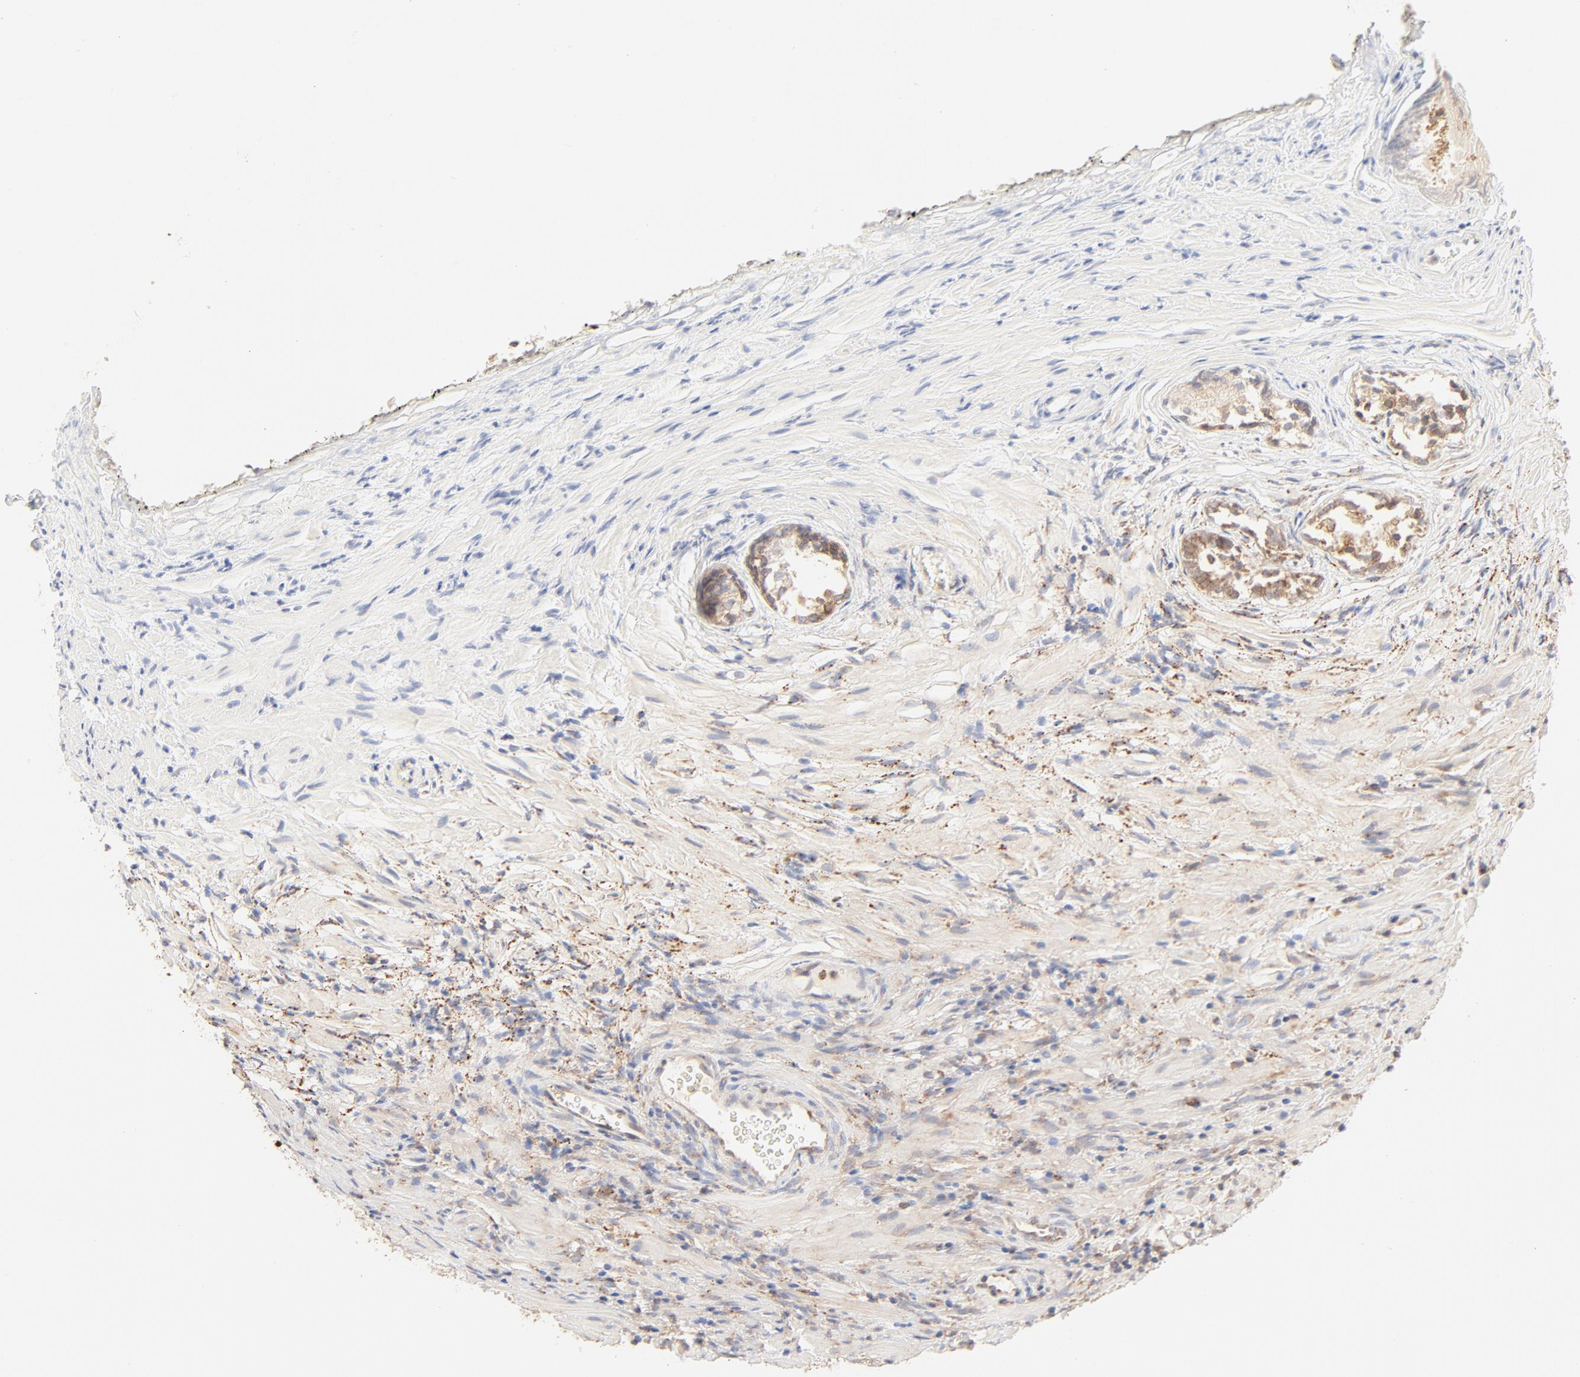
{"staining": {"intensity": "moderate", "quantity": ">75%", "location": "cytoplasmic/membranous"}, "tissue": "prostate", "cell_type": "Glandular cells", "image_type": "normal", "snomed": [{"axis": "morphology", "description": "Normal tissue, NOS"}, {"axis": "topography", "description": "Prostate"}], "caption": "A photomicrograph of human prostate stained for a protein shows moderate cytoplasmic/membranous brown staining in glandular cells. (Brightfield microscopy of DAB IHC at high magnification).", "gene": "PARP12", "patient": {"sex": "male", "age": 76}}